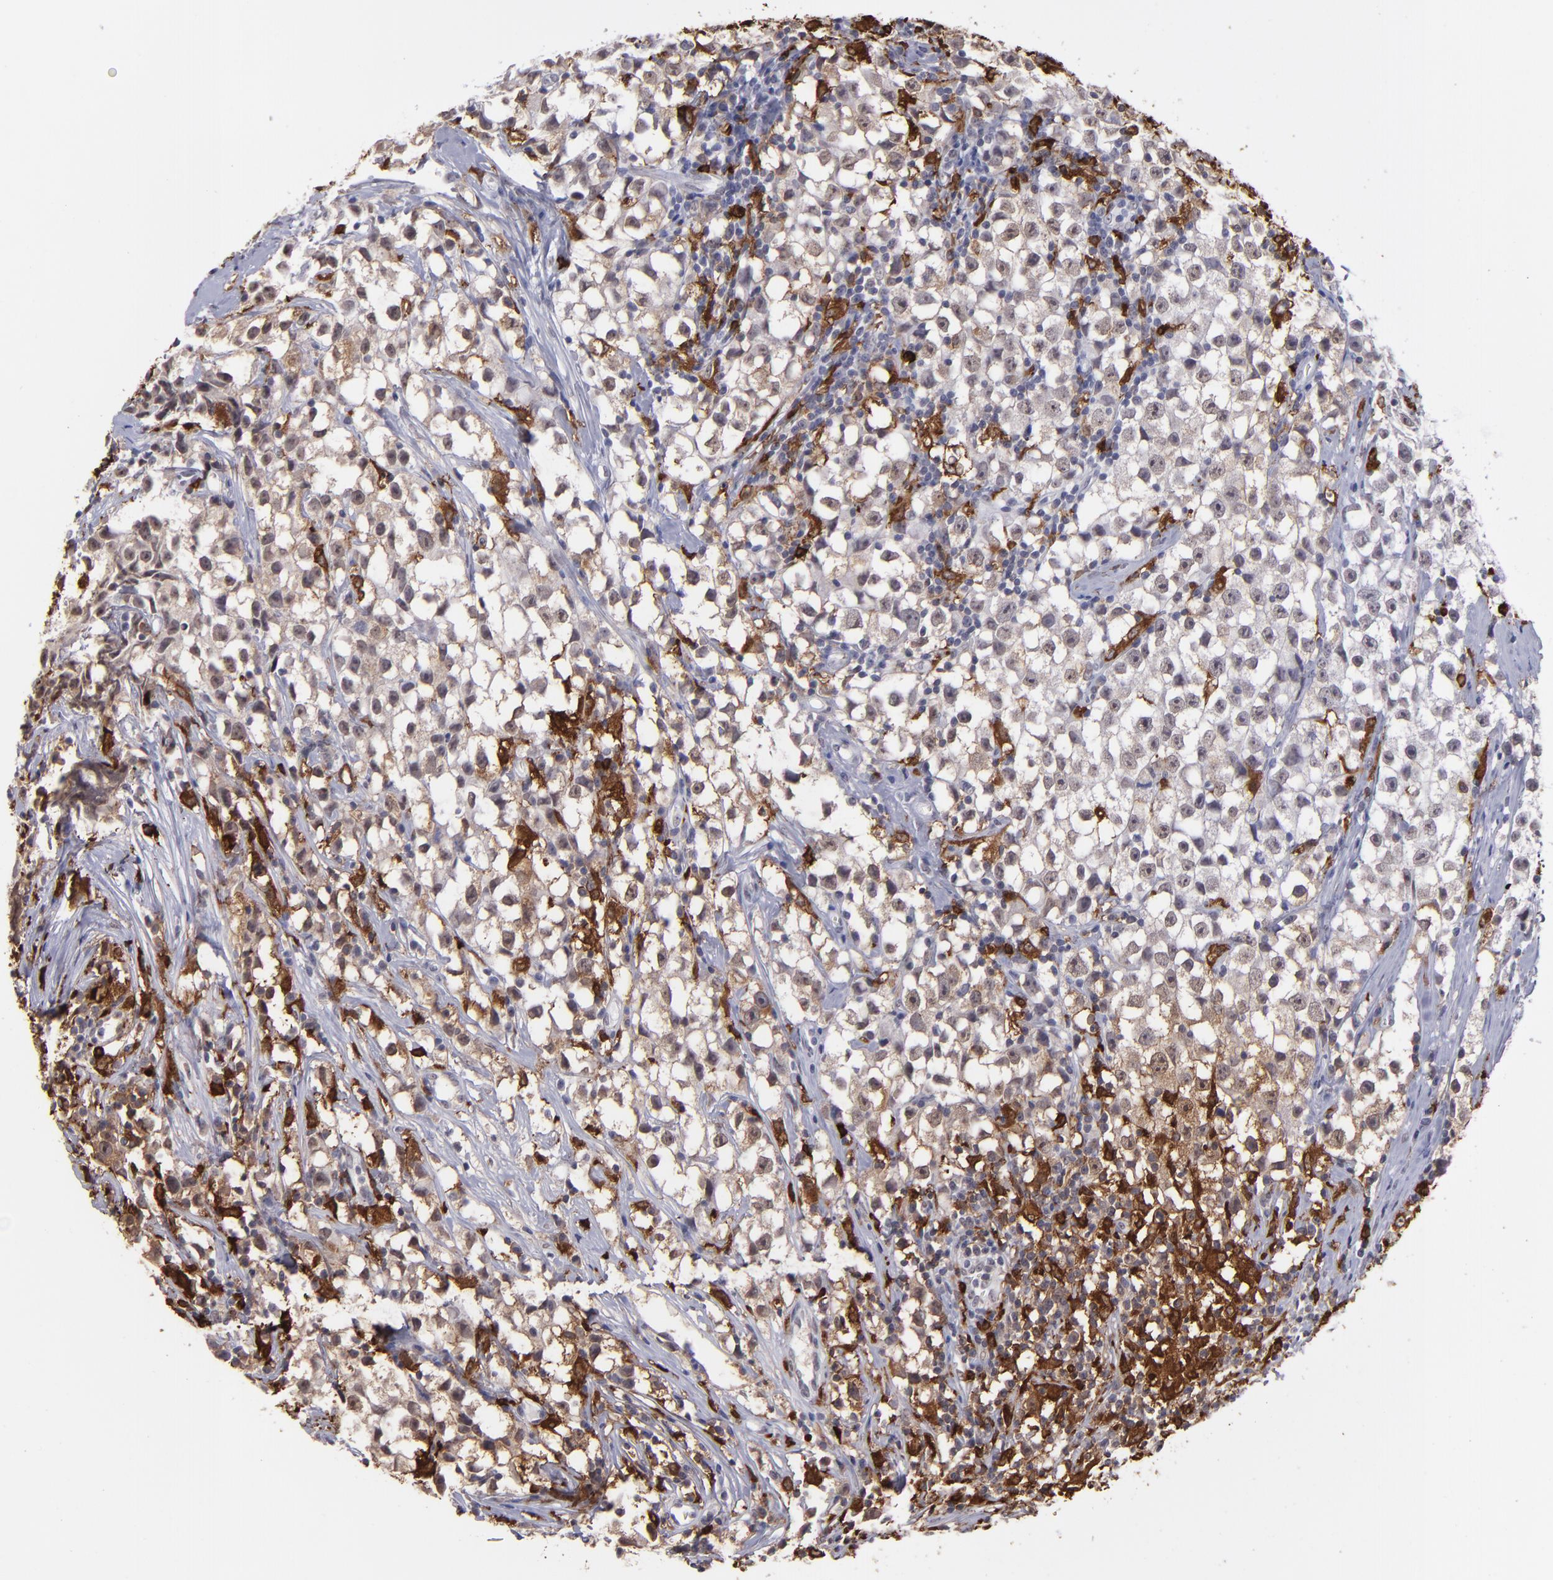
{"staining": {"intensity": "negative", "quantity": "none", "location": "none"}, "tissue": "testis cancer", "cell_type": "Tumor cells", "image_type": "cancer", "snomed": [{"axis": "morphology", "description": "Seminoma, NOS"}, {"axis": "topography", "description": "Testis"}], "caption": "Immunohistochemistry (IHC) of human seminoma (testis) displays no expression in tumor cells.", "gene": "NCF2", "patient": {"sex": "male", "age": 35}}